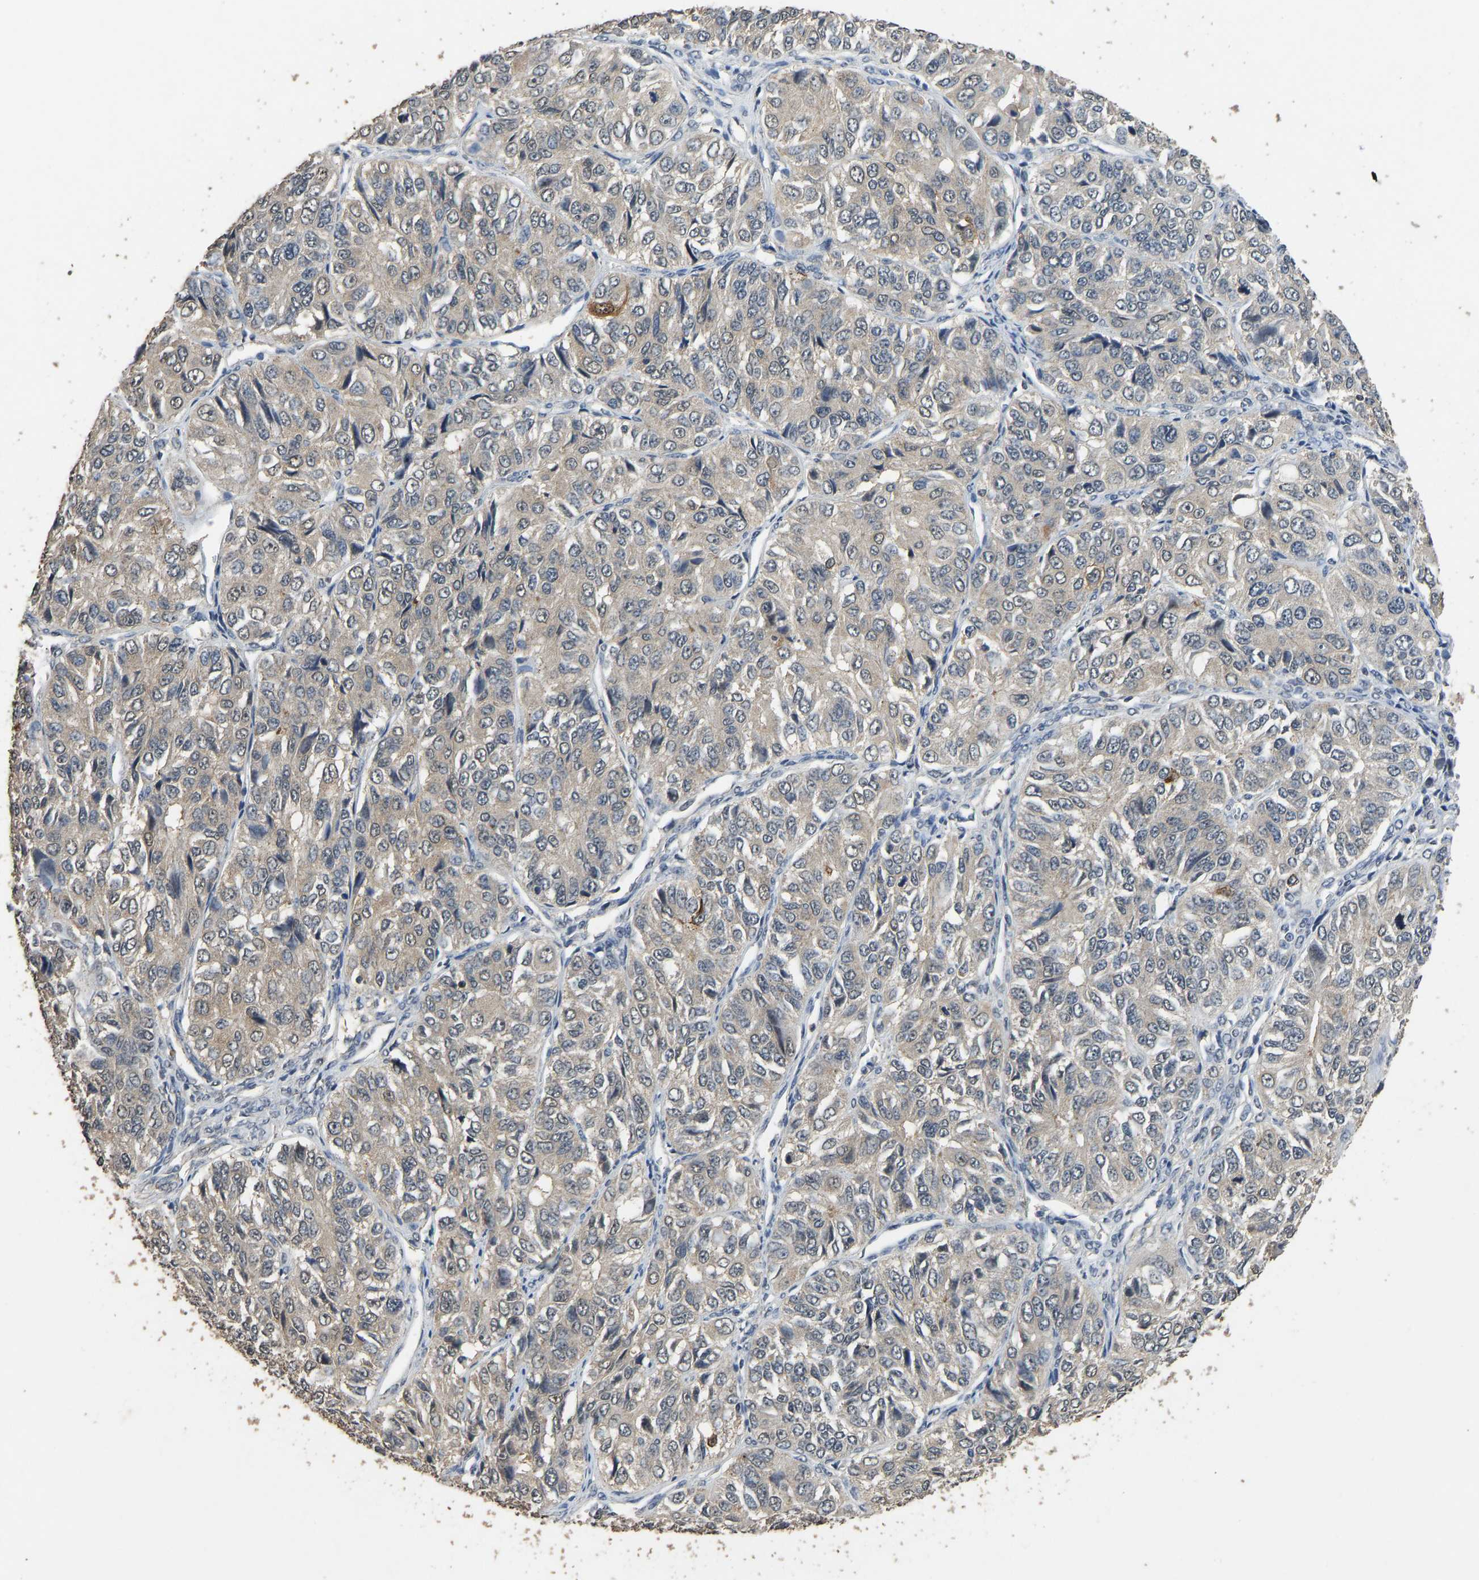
{"staining": {"intensity": "negative", "quantity": "none", "location": "none"}, "tissue": "ovarian cancer", "cell_type": "Tumor cells", "image_type": "cancer", "snomed": [{"axis": "morphology", "description": "Carcinoma, endometroid"}, {"axis": "topography", "description": "Ovary"}], "caption": "Human ovarian cancer (endometroid carcinoma) stained for a protein using immunohistochemistry displays no expression in tumor cells.", "gene": "CIDEC", "patient": {"sex": "female", "age": 51}}